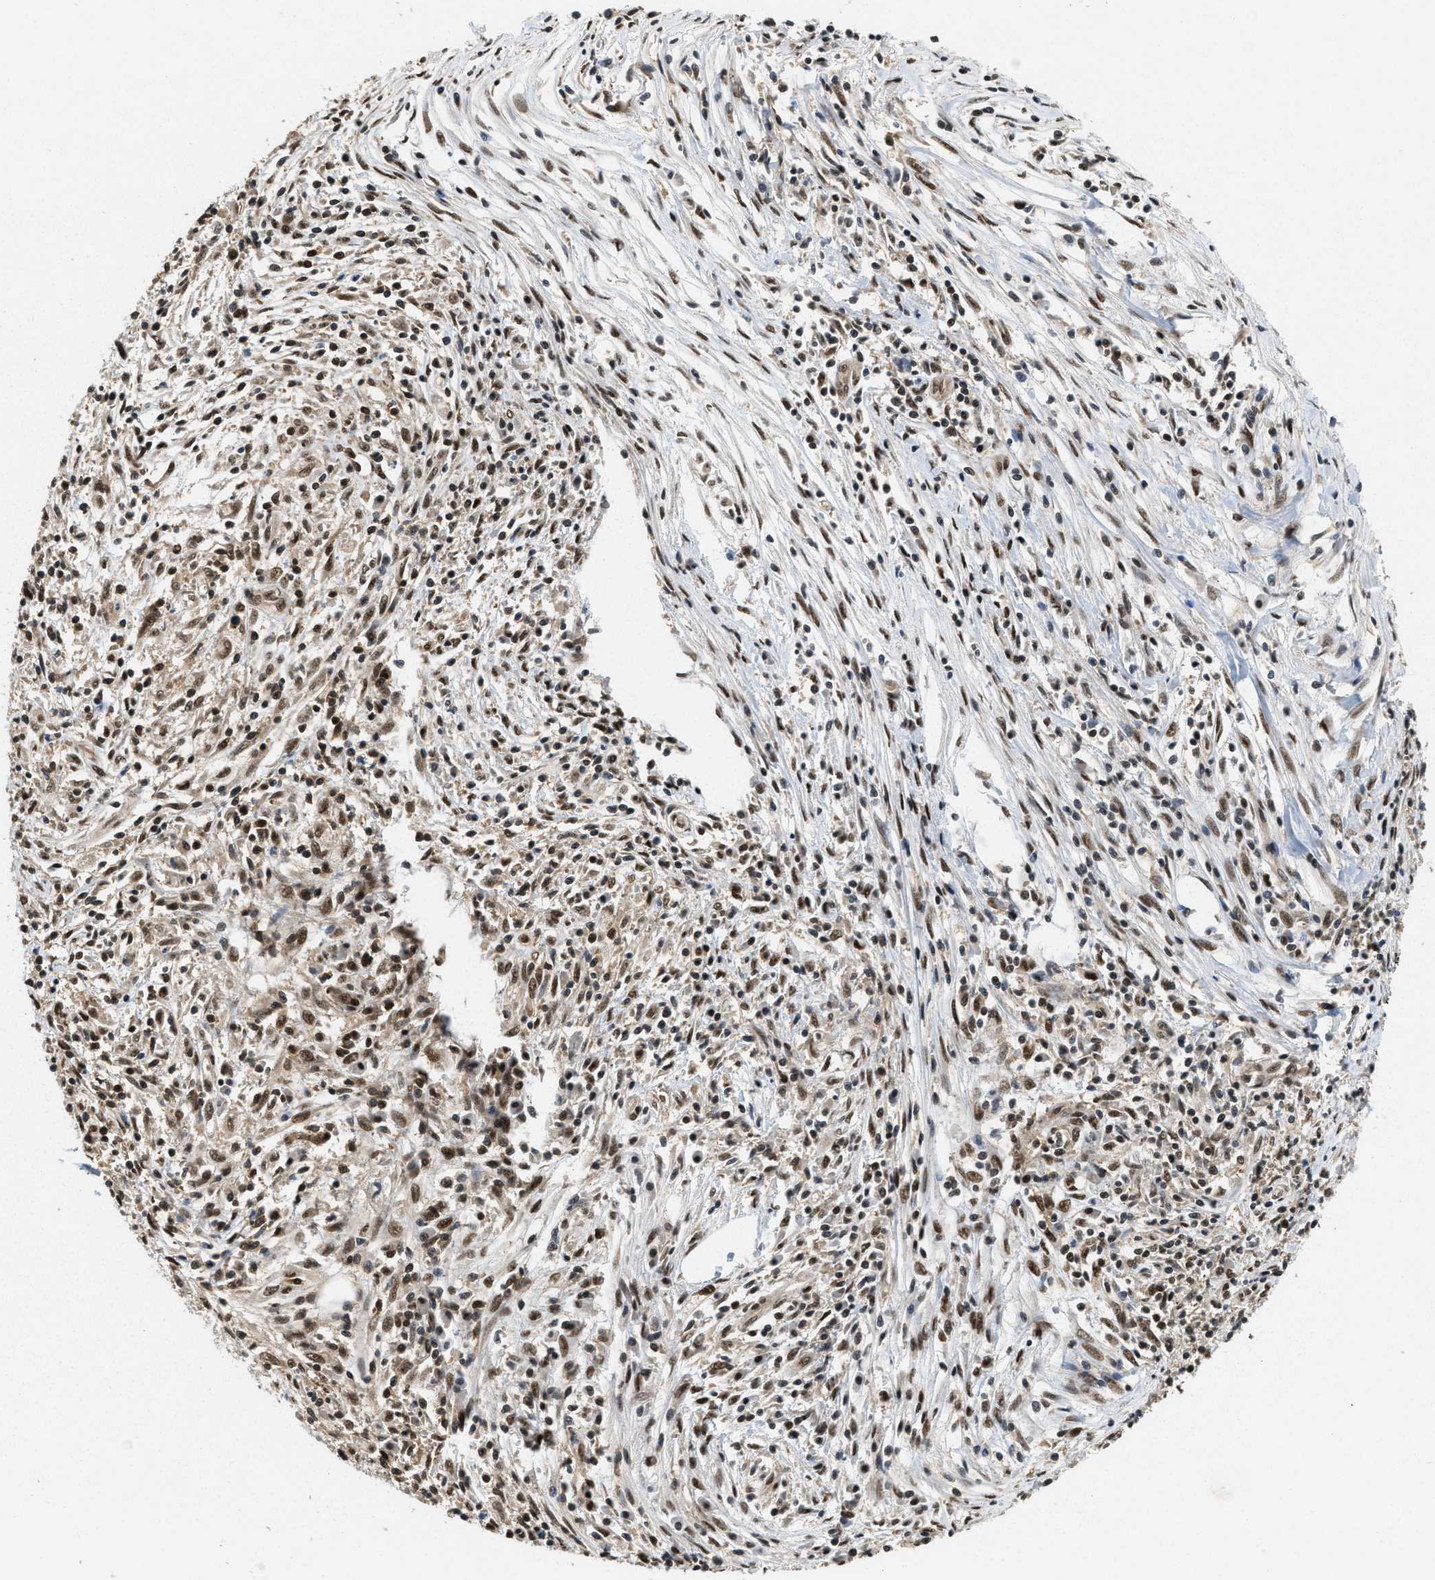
{"staining": {"intensity": "weak", "quantity": "25%-75%", "location": "cytoplasmic/membranous,nuclear"}, "tissue": "pancreatic cancer", "cell_type": "Tumor cells", "image_type": "cancer", "snomed": [{"axis": "morphology", "description": "Adenocarcinoma, NOS"}, {"axis": "topography", "description": "Pancreas"}], "caption": "Immunohistochemical staining of pancreatic adenocarcinoma shows low levels of weak cytoplasmic/membranous and nuclear protein staining in approximately 25%-75% of tumor cells. (brown staining indicates protein expression, while blue staining denotes nuclei).", "gene": "ATF7IP", "patient": {"sex": "female", "age": 70}}